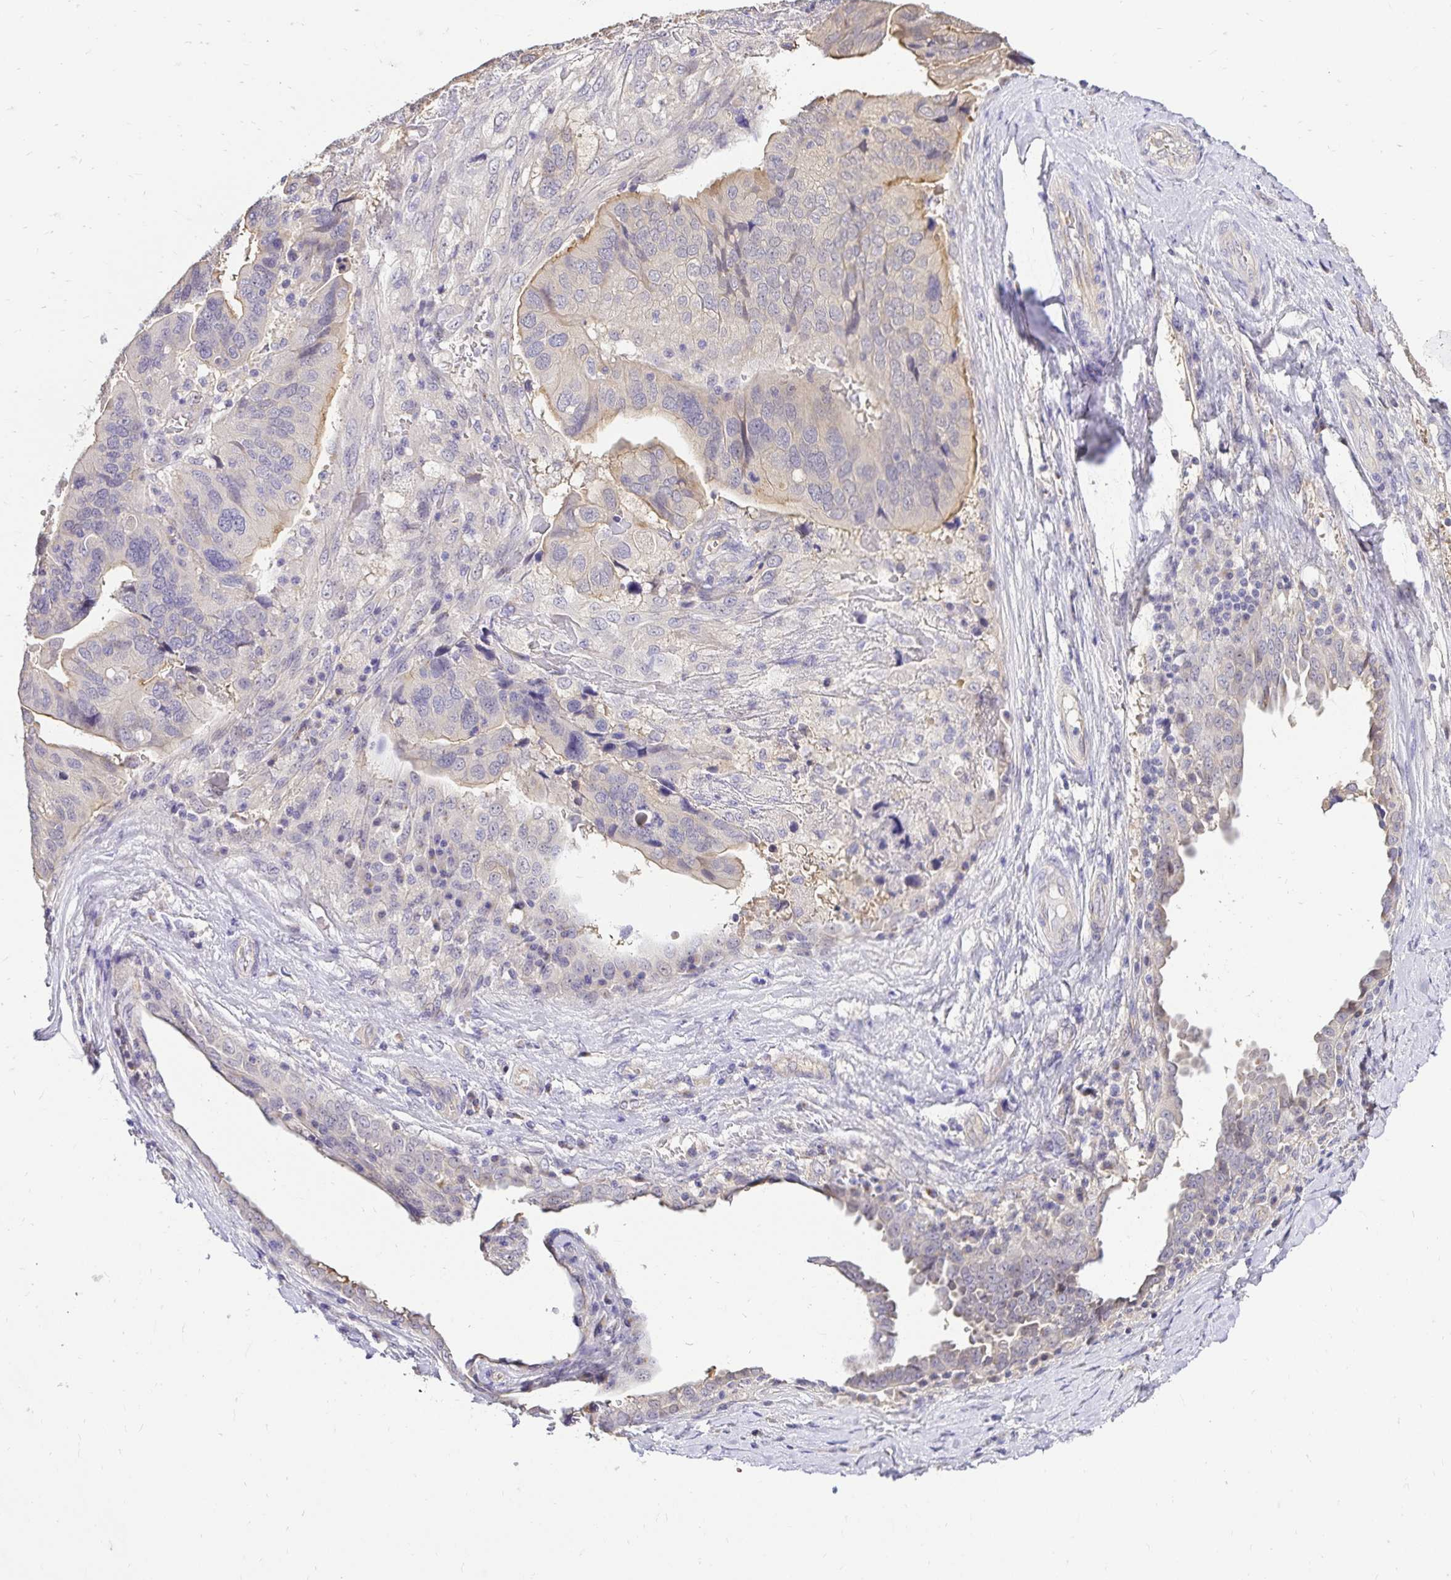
{"staining": {"intensity": "weak", "quantity": "<25%", "location": "cytoplasmic/membranous"}, "tissue": "ovarian cancer", "cell_type": "Tumor cells", "image_type": "cancer", "snomed": [{"axis": "morphology", "description": "Cystadenocarcinoma, serous, NOS"}, {"axis": "topography", "description": "Ovary"}], "caption": "A photomicrograph of ovarian serous cystadenocarcinoma stained for a protein exhibits no brown staining in tumor cells.", "gene": "SLC9A1", "patient": {"sex": "female", "age": 79}}